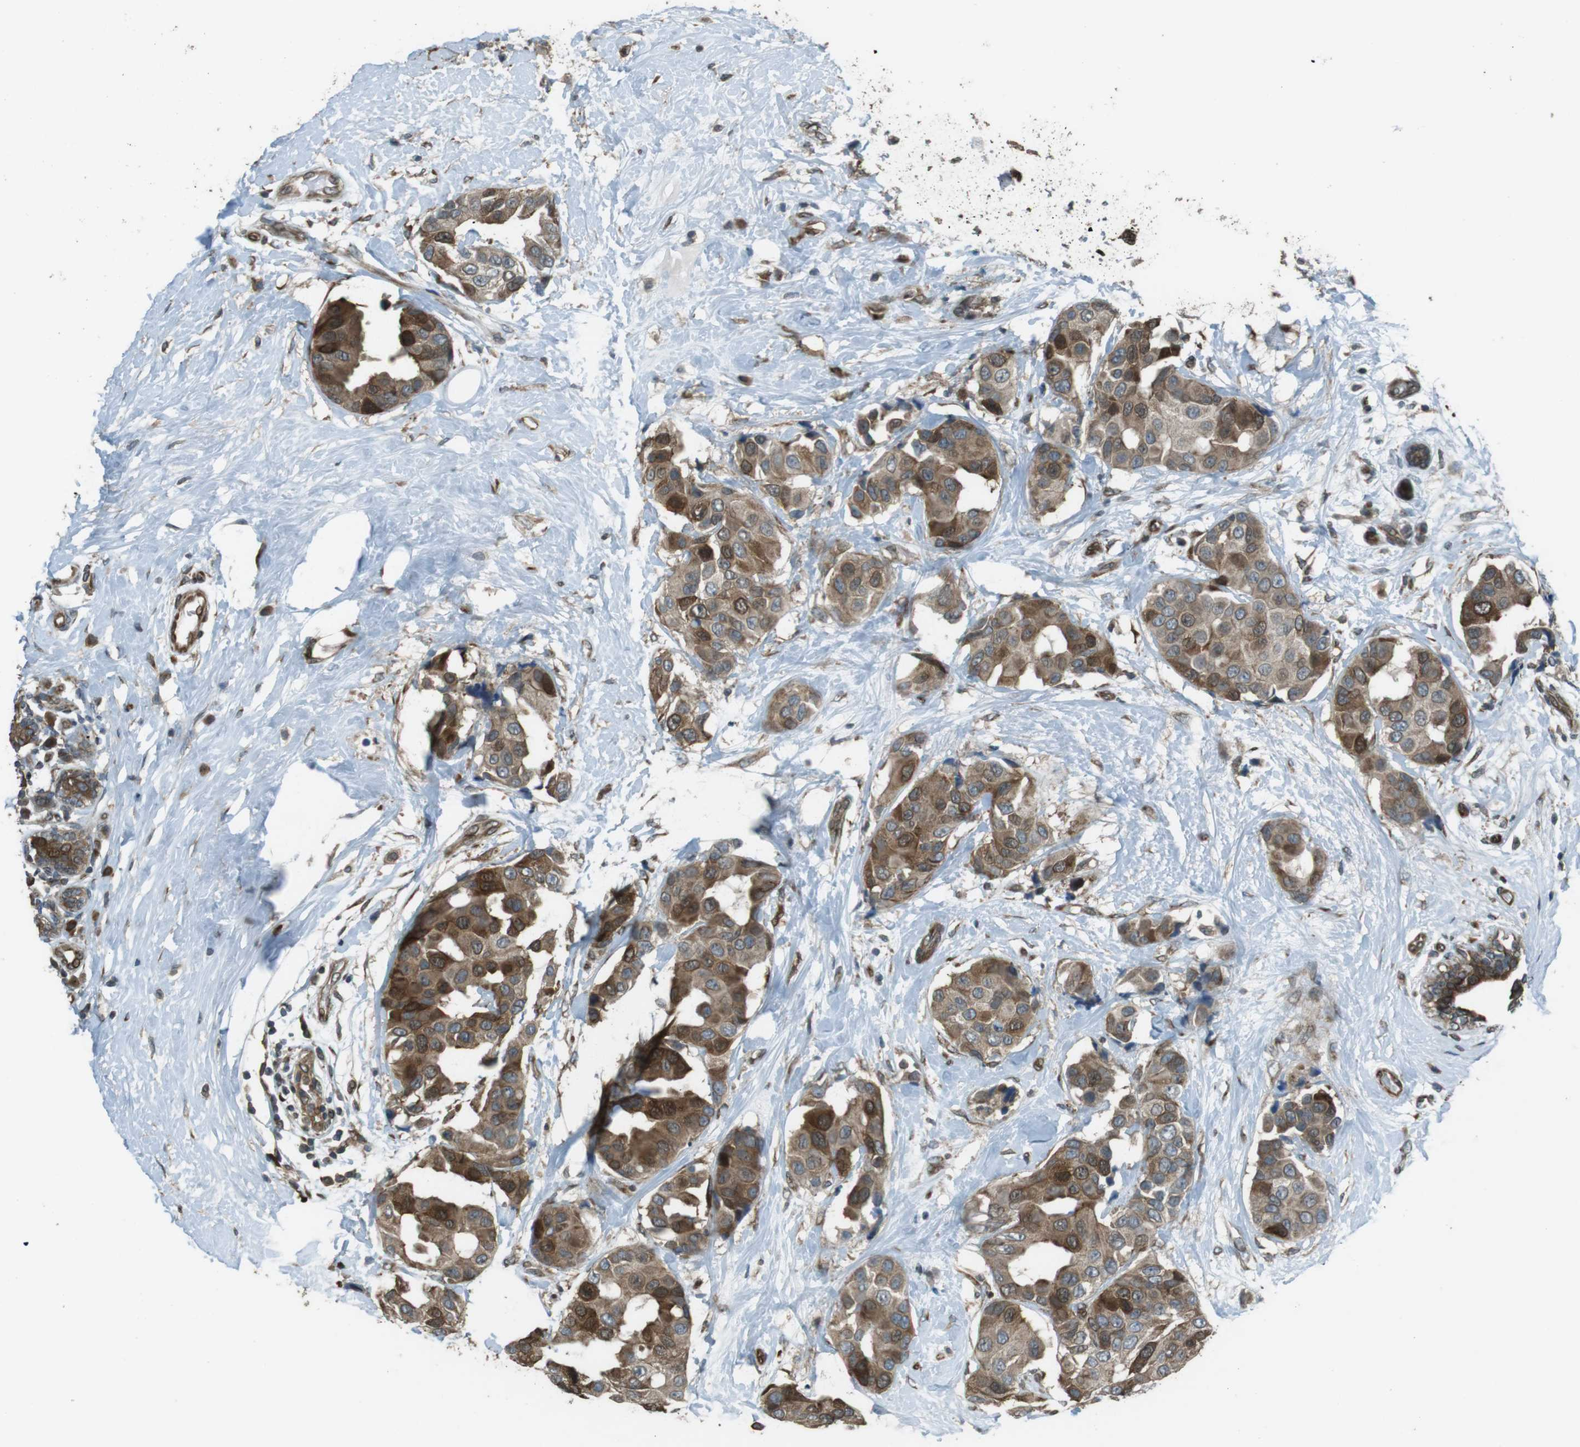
{"staining": {"intensity": "moderate", "quantity": ">75%", "location": "cytoplasmic/membranous,nuclear"}, "tissue": "breast cancer", "cell_type": "Tumor cells", "image_type": "cancer", "snomed": [{"axis": "morphology", "description": "Normal tissue, NOS"}, {"axis": "morphology", "description": "Duct carcinoma"}, {"axis": "topography", "description": "Breast"}], "caption": "Immunohistochemistry image of neoplastic tissue: breast cancer stained using IHC demonstrates medium levels of moderate protein expression localized specifically in the cytoplasmic/membranous and nuclear of tumor cells, appearing as a cytoplasmic/membranous and nuclear brown color.", "gene": "ZNF330", "patient": {"sex": "female", "age": 39}}